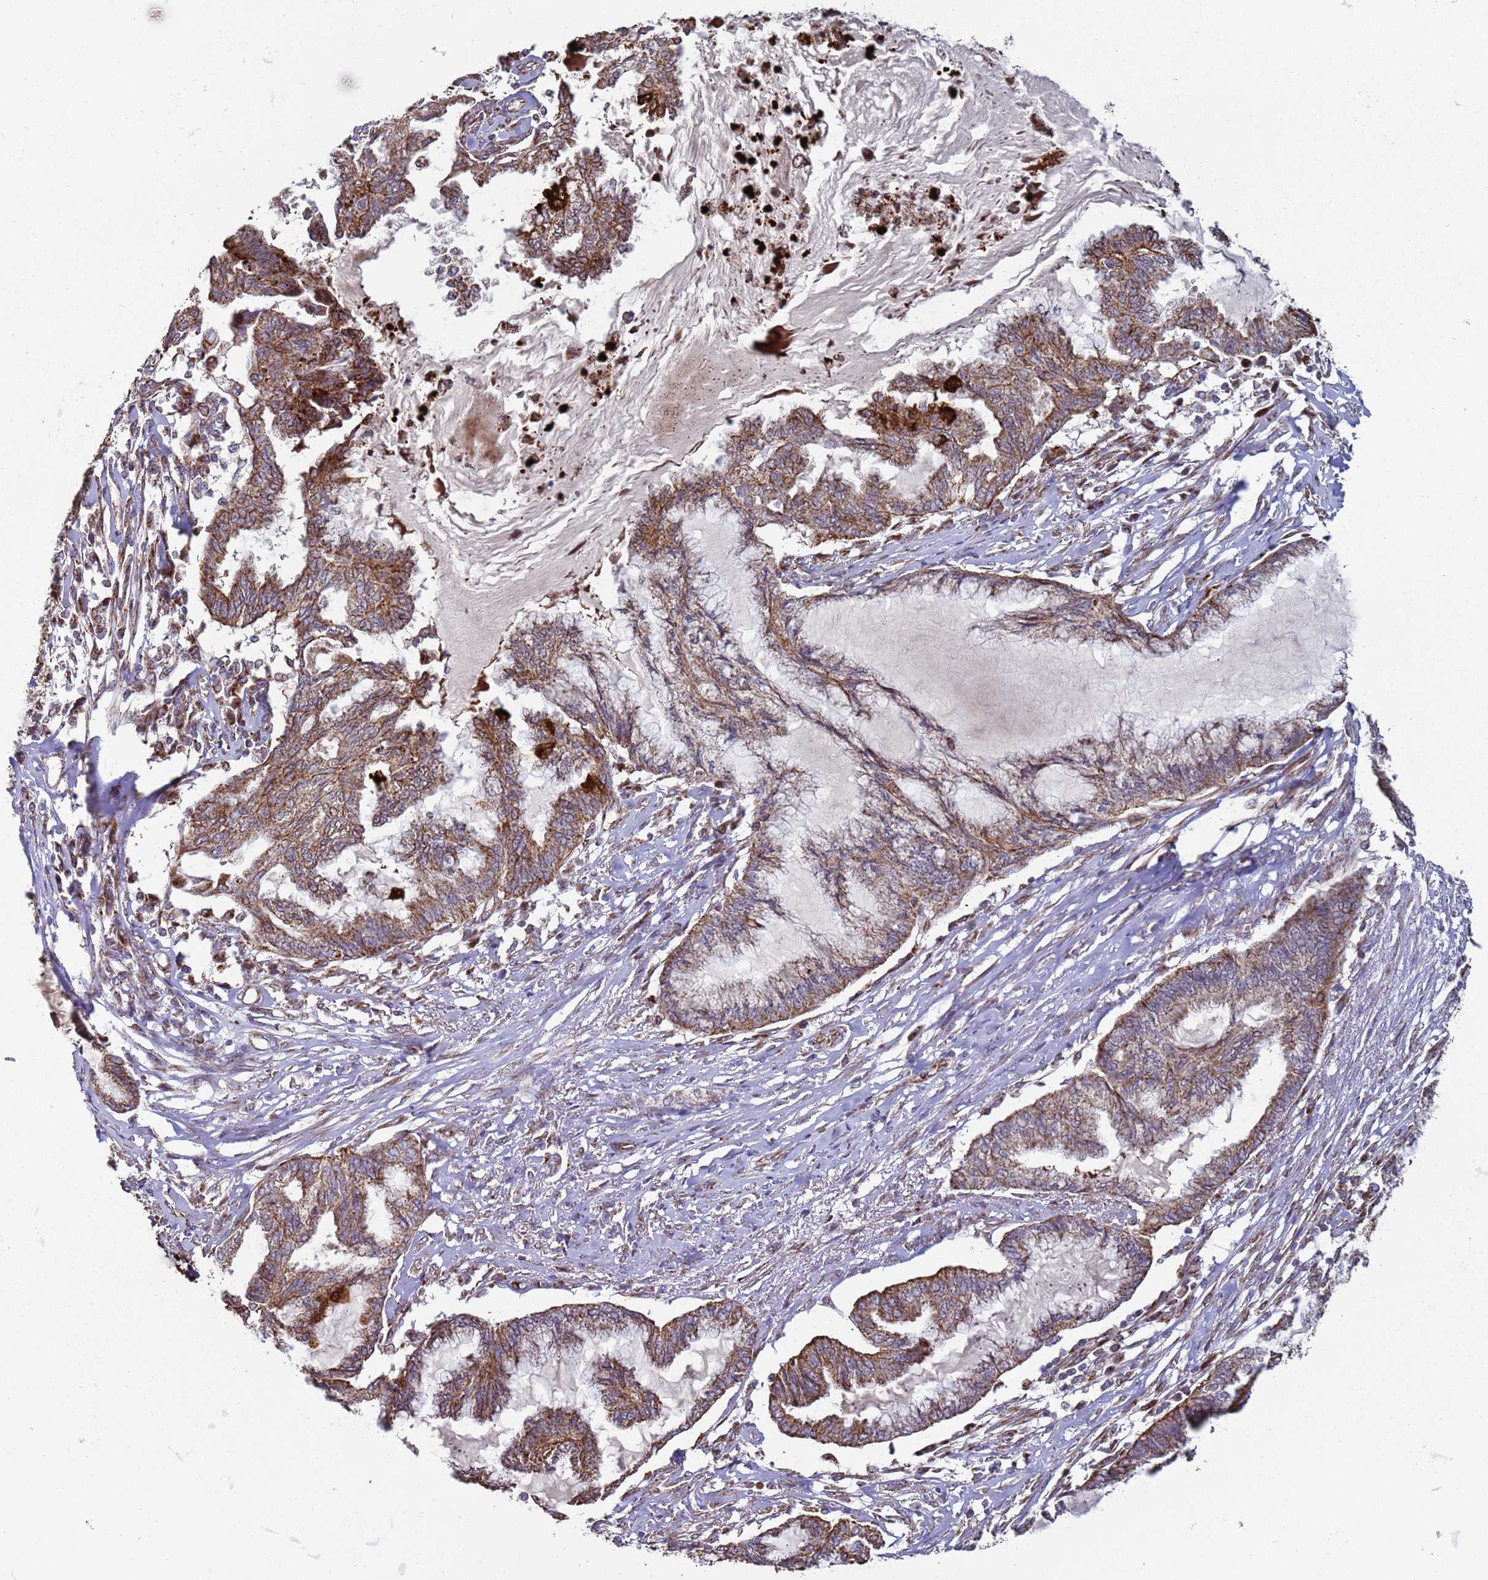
{"staining": {"intensity": "strong", "quantity": ">75%", "location": "cytoplasmic/membranous"}, "tissue": "endometrial cancer", "cell_type": "Tumor cells", "image_type": "cancer", "snomed": [{"axis": "morphology", "description": "Adenocarcinoma, NOS"}, {"axis": "topography", "description": "Endometrium"}], "caption": "Protein analysis of endometrial adenocarcinoma tissue displays strong cytoplasmic/membranous staining in approximately >75% of tumor cells.", "gene": "FBXO33", "patient": {"sex": "female", "age": 86}}